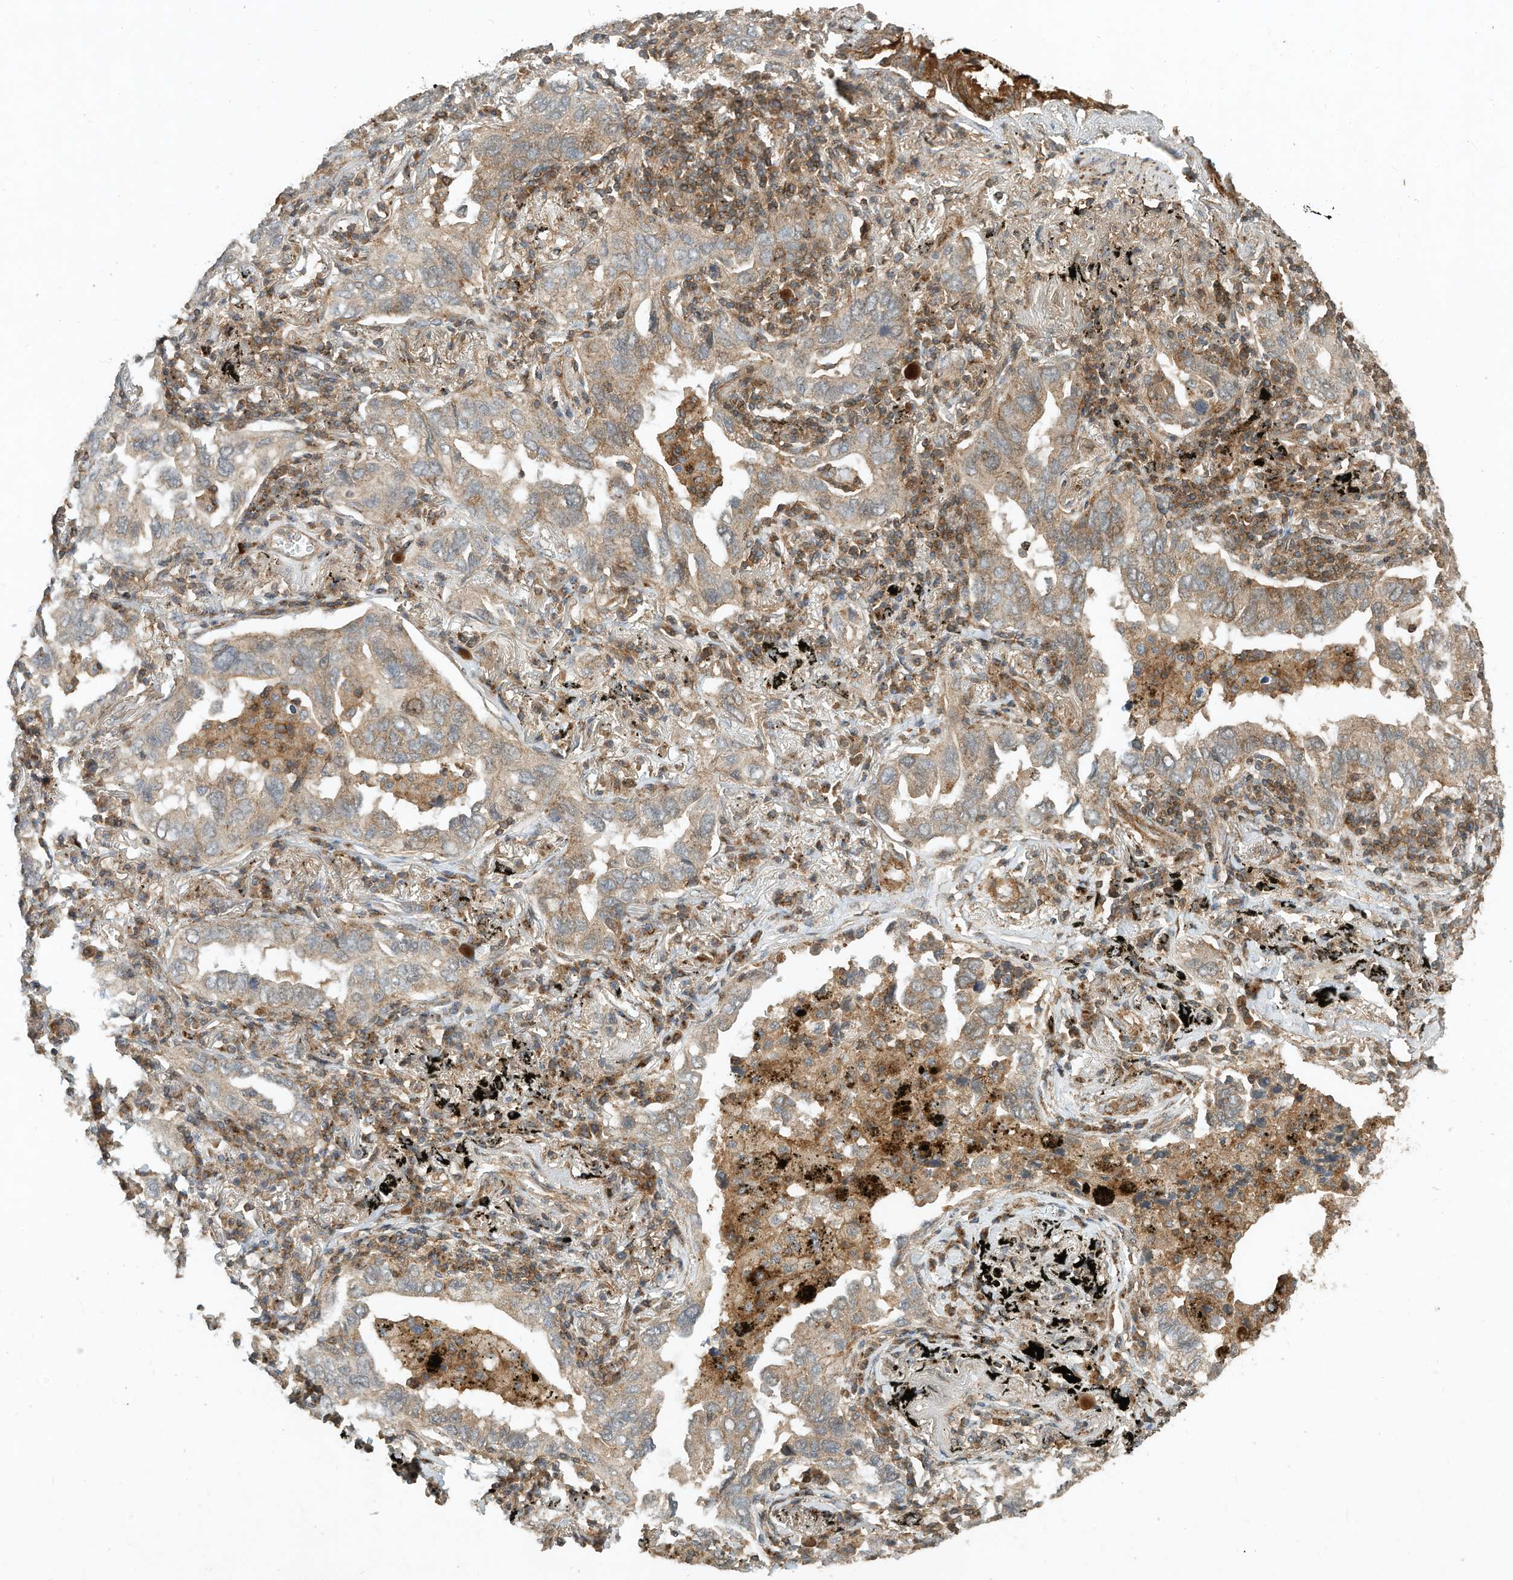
{"staining": {"intensity": "weak", "quantity": "25%-75%", "location": "cytoplasmic/membranous"}, "tissue": "lung cancer", "cell_type": "Tumor cells", "image_type": "cancer", "snomed": [{"axis": "morphology", "description": "Adenocarcinoma, NOS"}, {"axis": "topography", "description": "Lung"}], "caption": "Weak cytoplasmic/membranous staining is present in approximately 25%-75% of tumor cells in adenocarcinoma (lung).", "gene": "CPAMD8", "patient": {"sex": "male", "age": 65}}